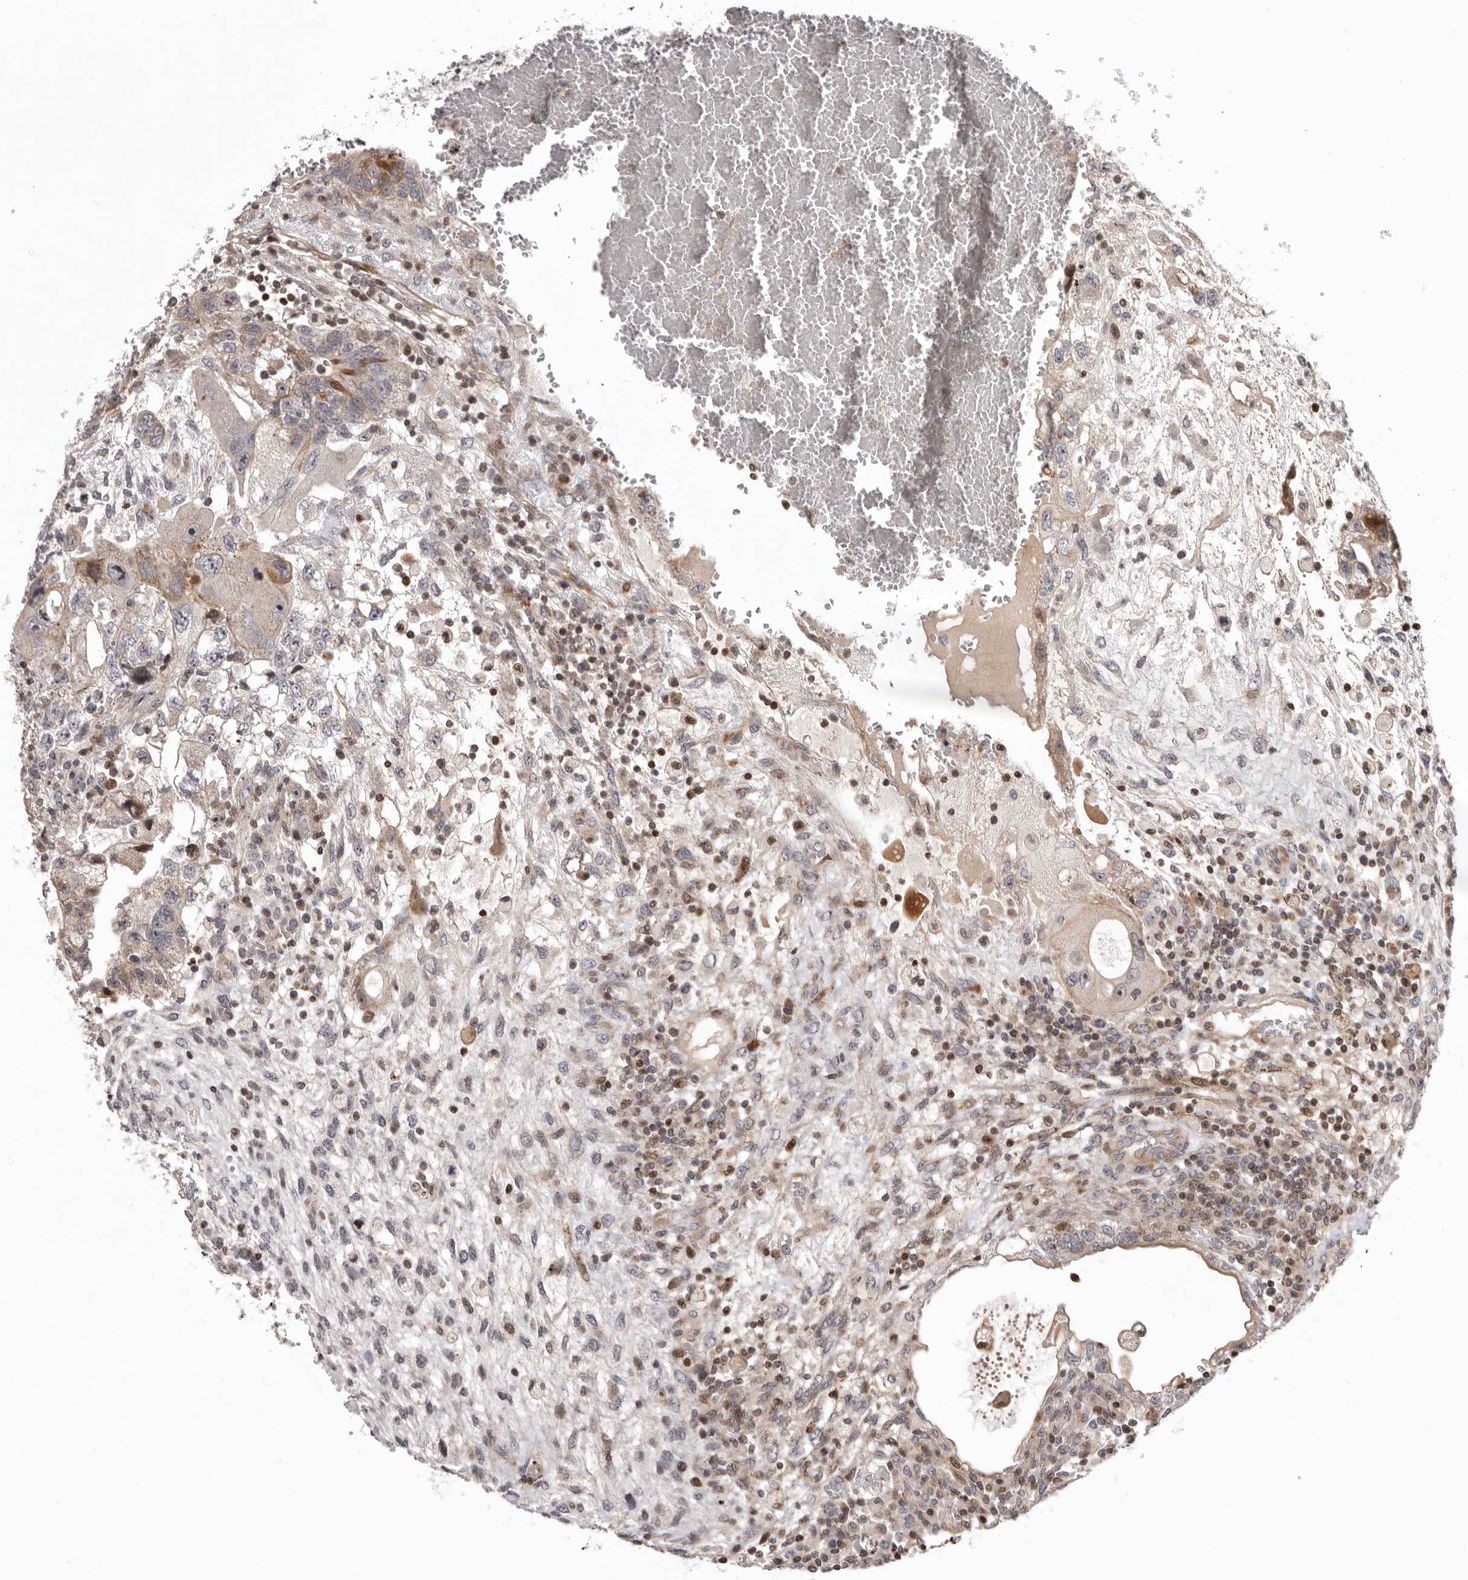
{"staining": {"intensity": "moderate", "quantity": "<25%", "location": "cytoplasmic/membranous,nuclear"}, "tissue": "testis cancer", "cell_type": "Tumor cells", "image_type": "cancer", "snomed": [{"axis": "morphology", "description": "Carcinoma, Embryonal, NOS"}, {"axis": "topography", "description": "Testis"}], "caption": "Tumor cells reveal low levels of moderate cytoplasmic/membranous and nuclear staining in approximately <25% of cells in testis embryonal carcinoma.", "gene": "AZIN1", "patient": {"sex": "male", "age": 36}}